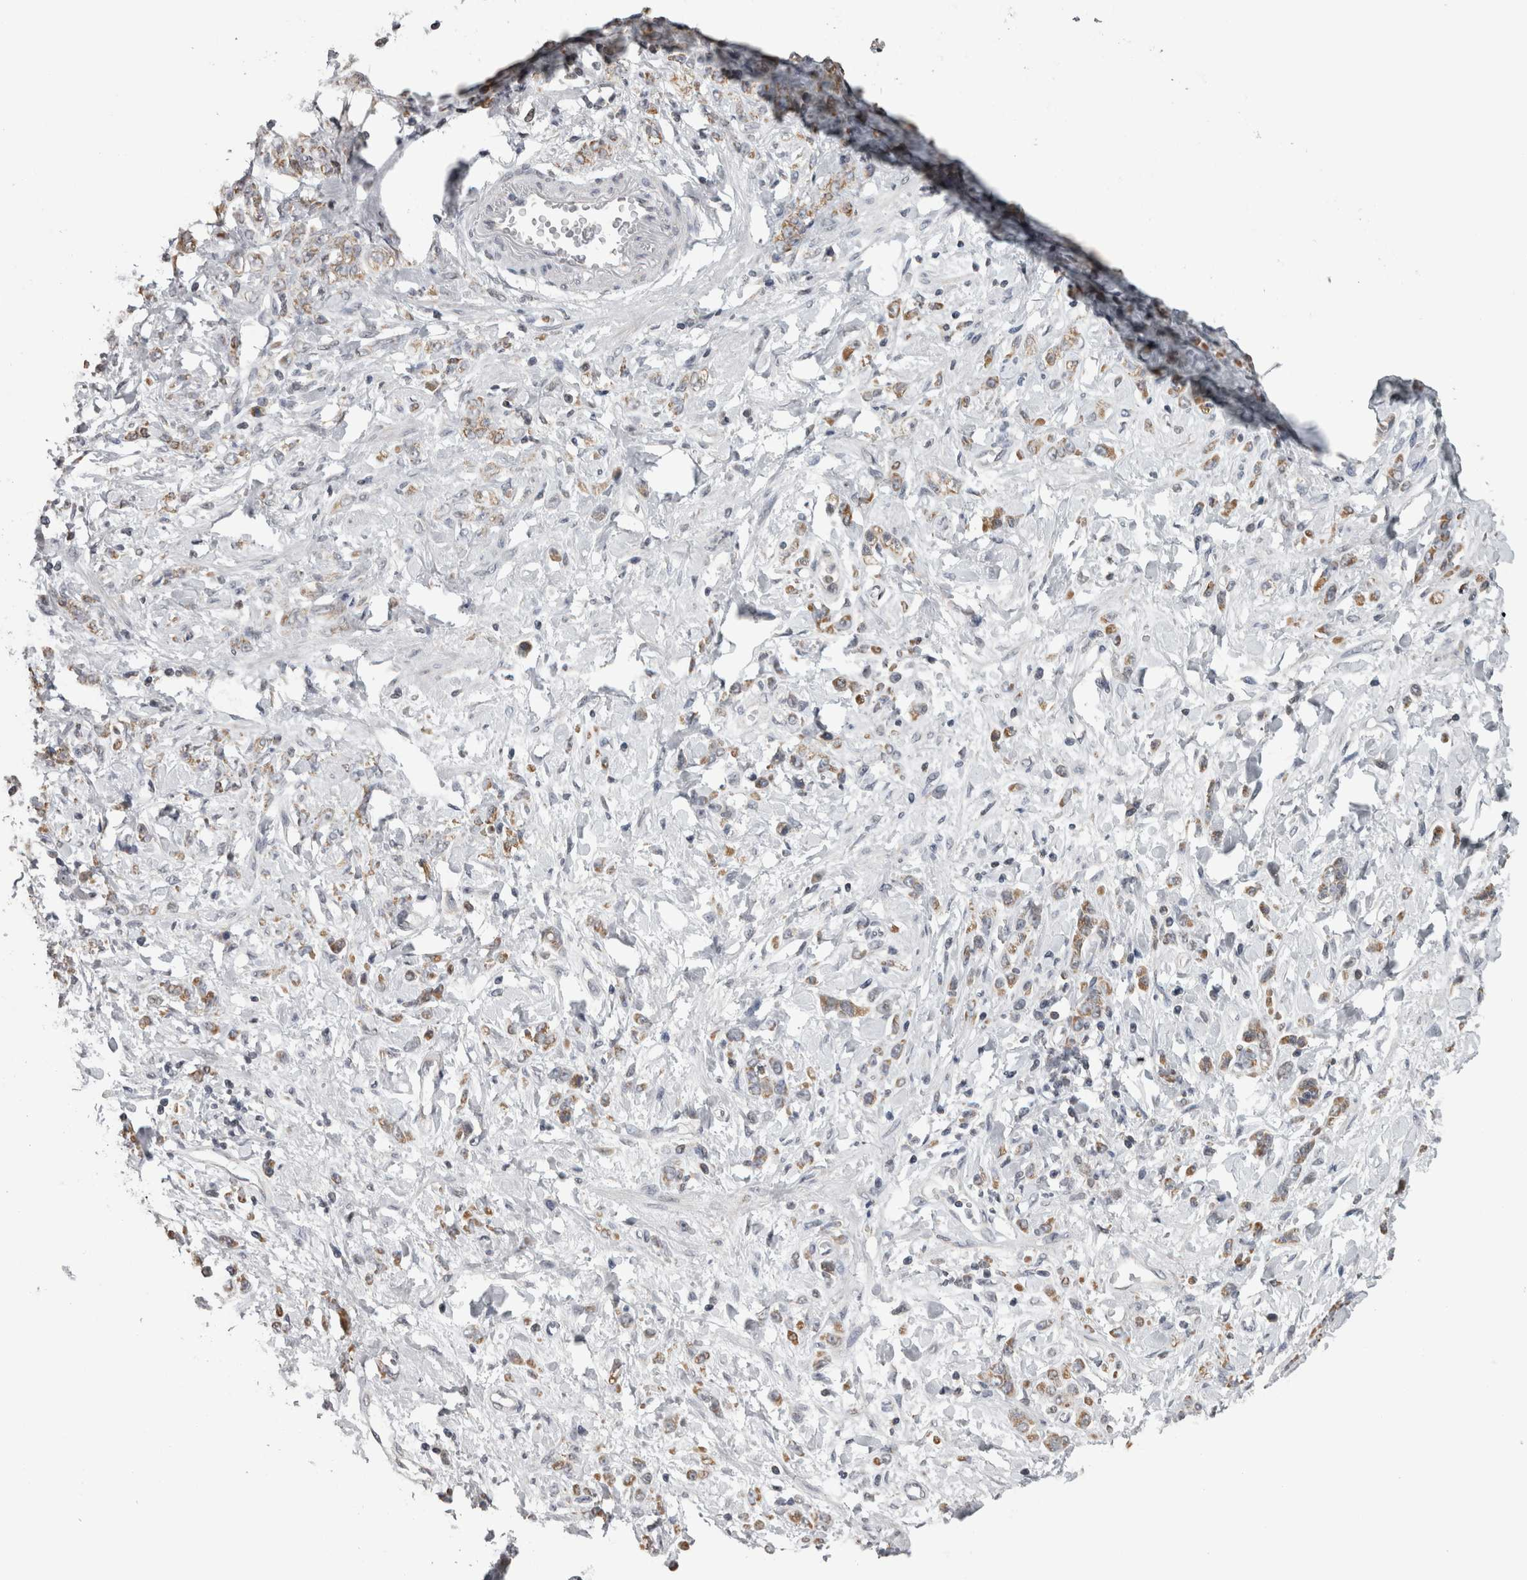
{"staining": {"intensity": "moderate", "quantity": ">75%", "location": "cytoplasmic/membranous"}, "tissue": "stomach cancer", "cell_type": "Tumor cells", "image_type": "cancer", "snomed": [{"axis": "morphology", "description": "Normal tissue, NOS"}, {"axis": "morphology", "description": "Adenocarcinoma, NOS"}, {"axis": "topography", "description": "Stomach"}], "caption": "A brown stain highlights moderate cytoplasmic/membranous staining of a protein in stomach adenocarcinoma tumor cells.", "gene": "OR2K2", "patient": {"sex": "male", "age": 82}}